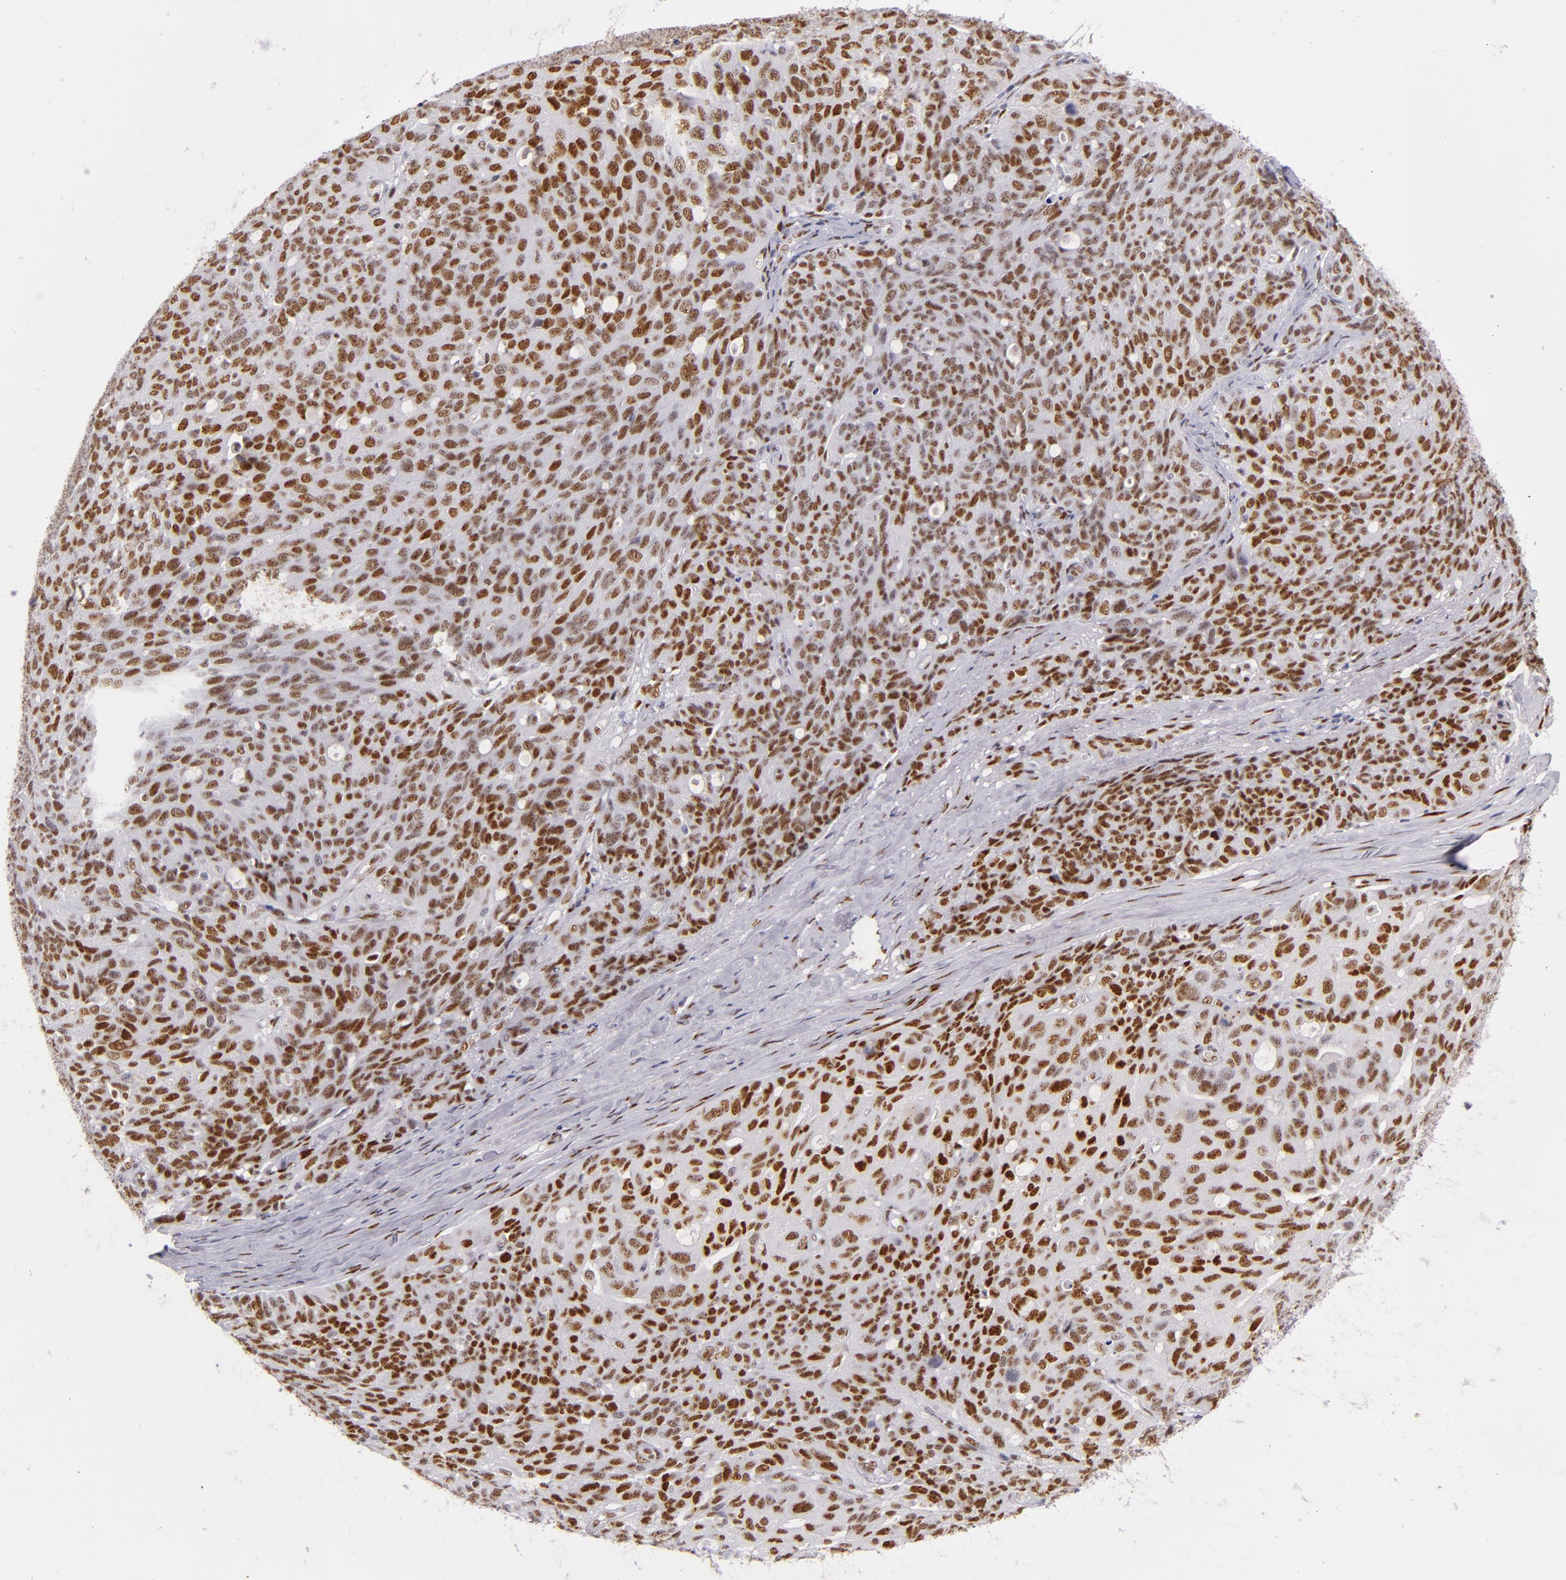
{"staining": {"intensity": "strong", "quantity": ">75%", "location": "nuclear"}, "tissue": "ovarian cancer", "cell_type": "Tumor cells", "image_type": "cancer", "snomed": [{"axis": "morphology", "description": "Carcinoma, endometroid"}, {"axis": "topography", "description": "Ovary"}], "caption": "Ovarian endometroid carcinoma was stained to show a protein in brown. There is high levels of strong nuclear staining in about >75% of tumor cells.", "gene": "TOP3A", "patient": {"sex": "female", "age": 60}}